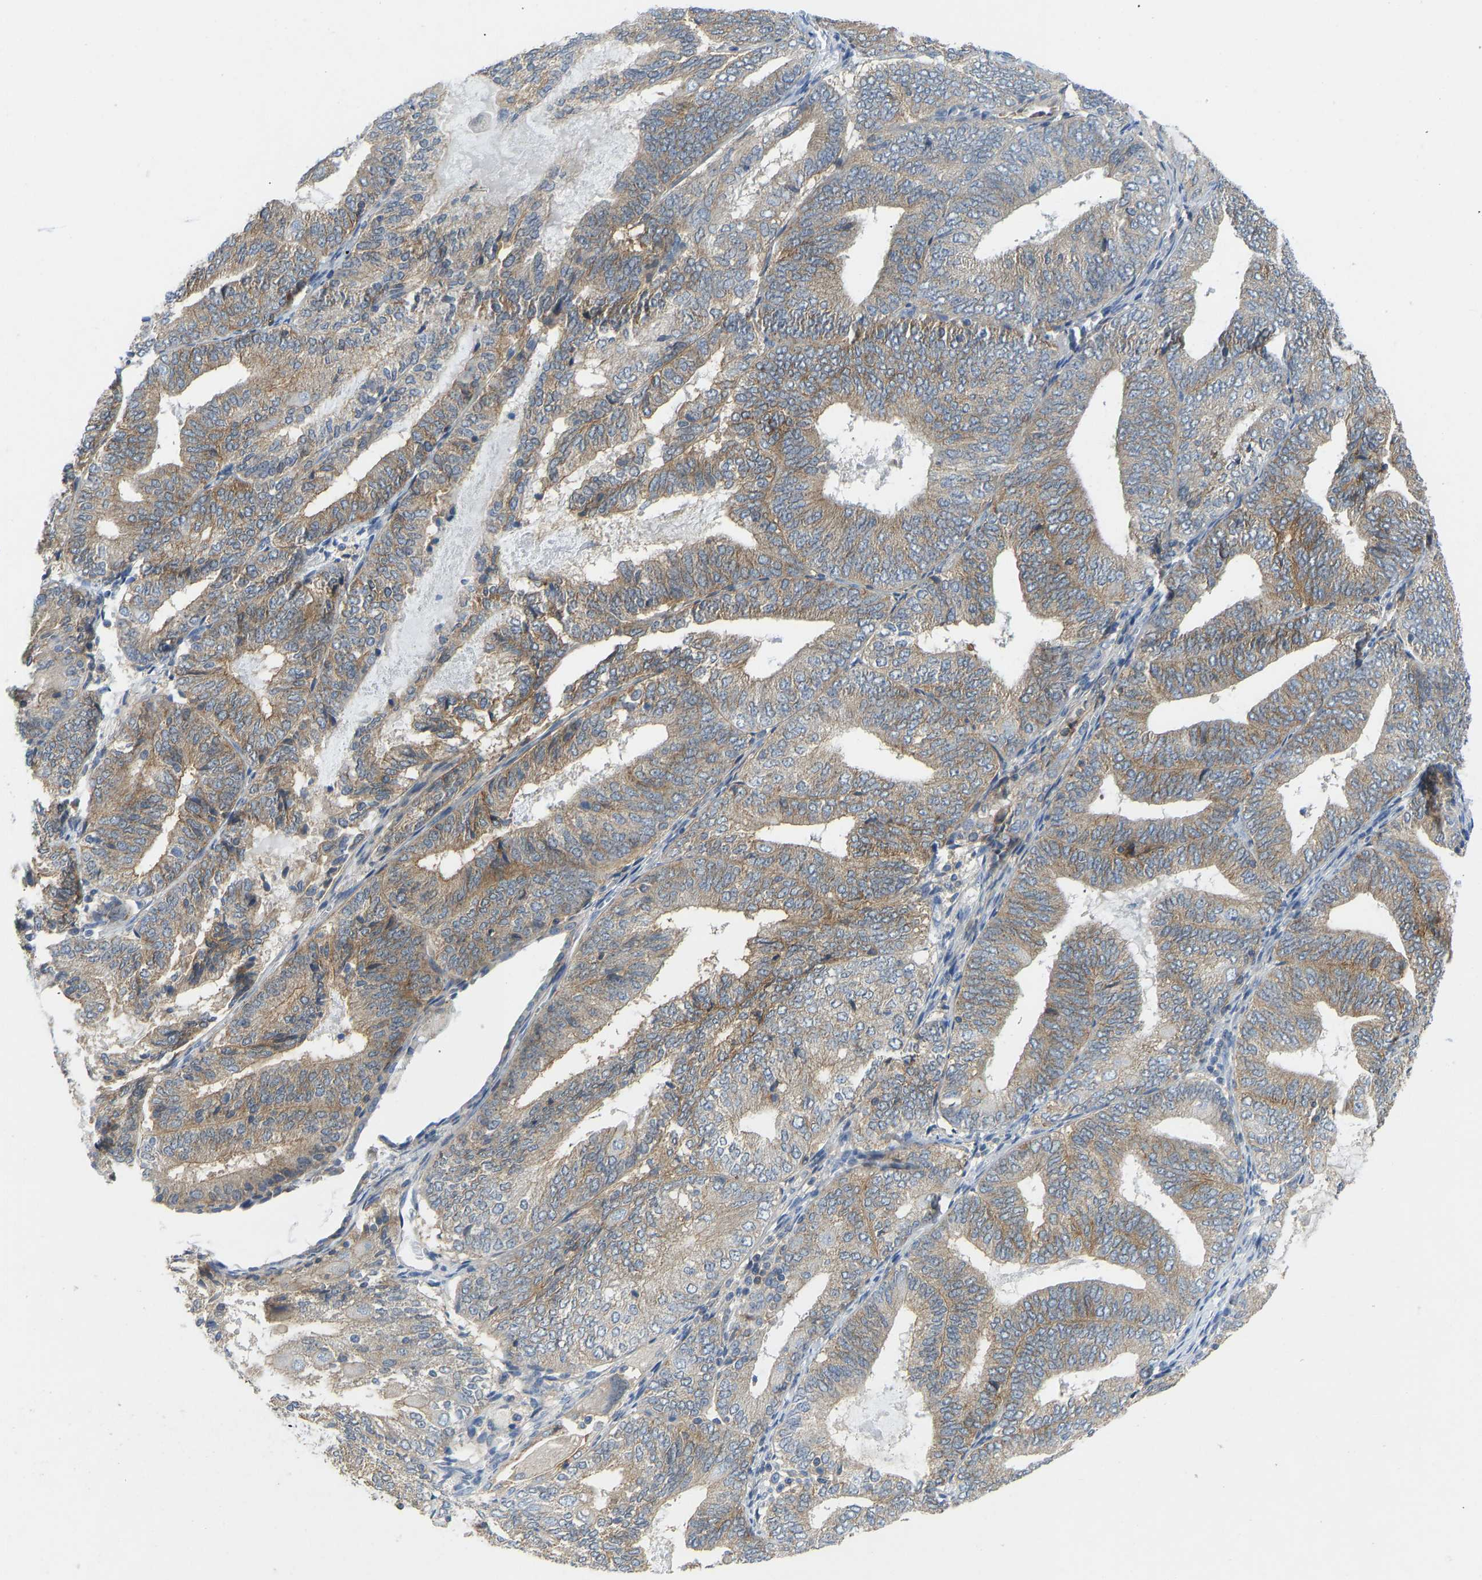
{"staining": {"intensity": "moderate", "quantity": ">75%", "location": "cytoplasmic/membranous"}, "tissue": "endometrial cancer", "cell_type": "Tumor cells", "image_type": "cancer", "snomed": [{"axis": "morphology", "description": "Adenocarcinoma, NOS"}, {"axis": "topography", "description": "Endometrium"}], "caption": "The photomicrograph shows immunohistochemical staining of endometrial cancer. There is moderate cytoplasmic/membranous staining is identified in about >75% of tumor cells. (DAB IHC with brightfield microscopy, high magnification).", "gene": "NDRG3", "patient": {"sex": "female", "age": 81}}